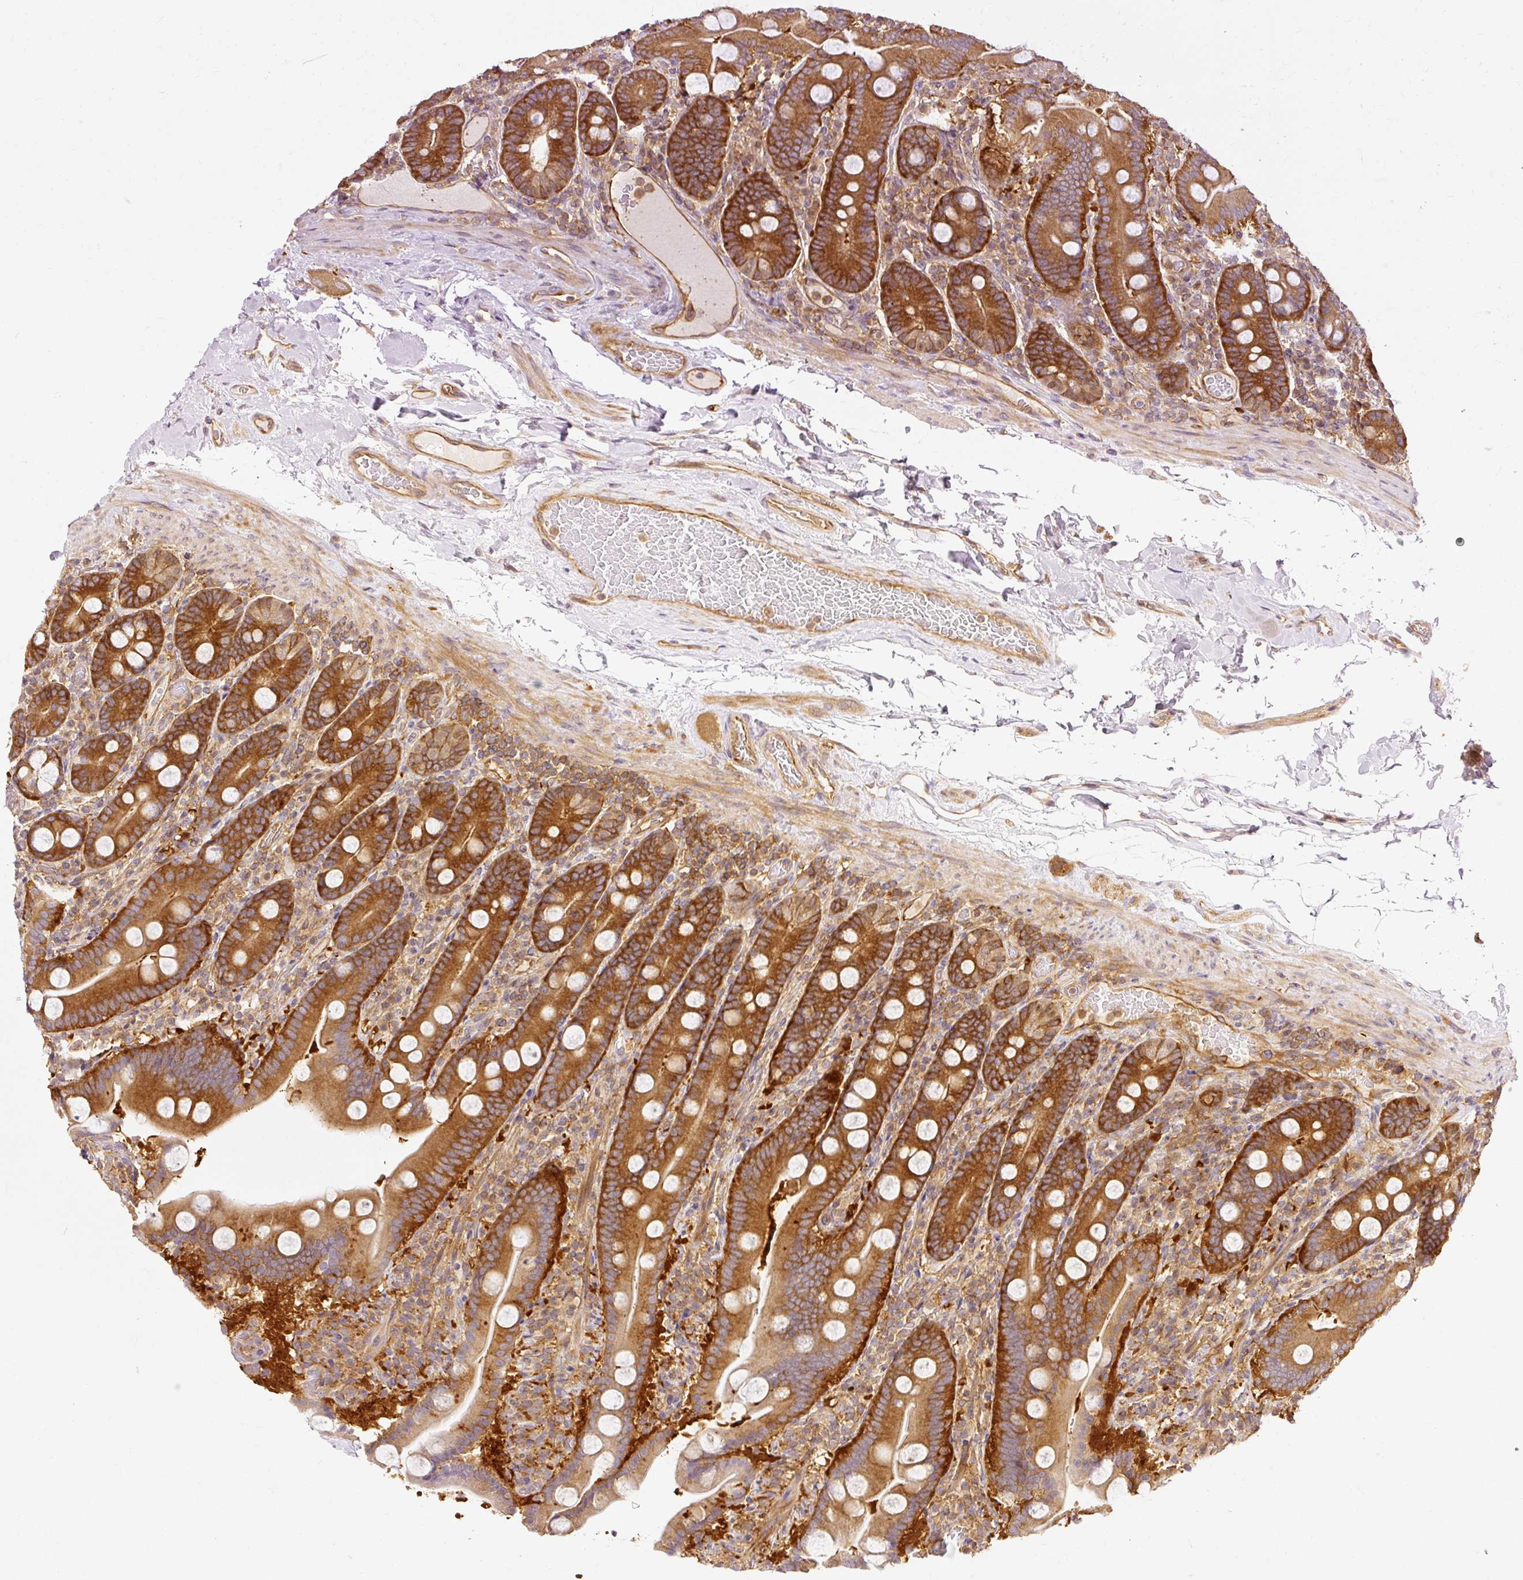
{"staining": {"intensity": "strong", "quantity": ">75%", "location": "cytoplasmic/membranous"}, "tissue": "duodenum", "cell_type": "Glandular cells", "image_type": "normal", "snomed": [{"axis": "morphology", "description": "Normal tissue, NOS"}, {"axis": "topography", "description": "Duodenum"}], "caption": "Immunohistochemistry (IHC) micrograph of unremarkable human duodenum stained for a protein (brown), which displays high levels of strong cytoplasmic/membranous positivity in about >75% of glandular cells.", "gene": "ARMH3", "patient": {"sex": "male", "age": 55}}